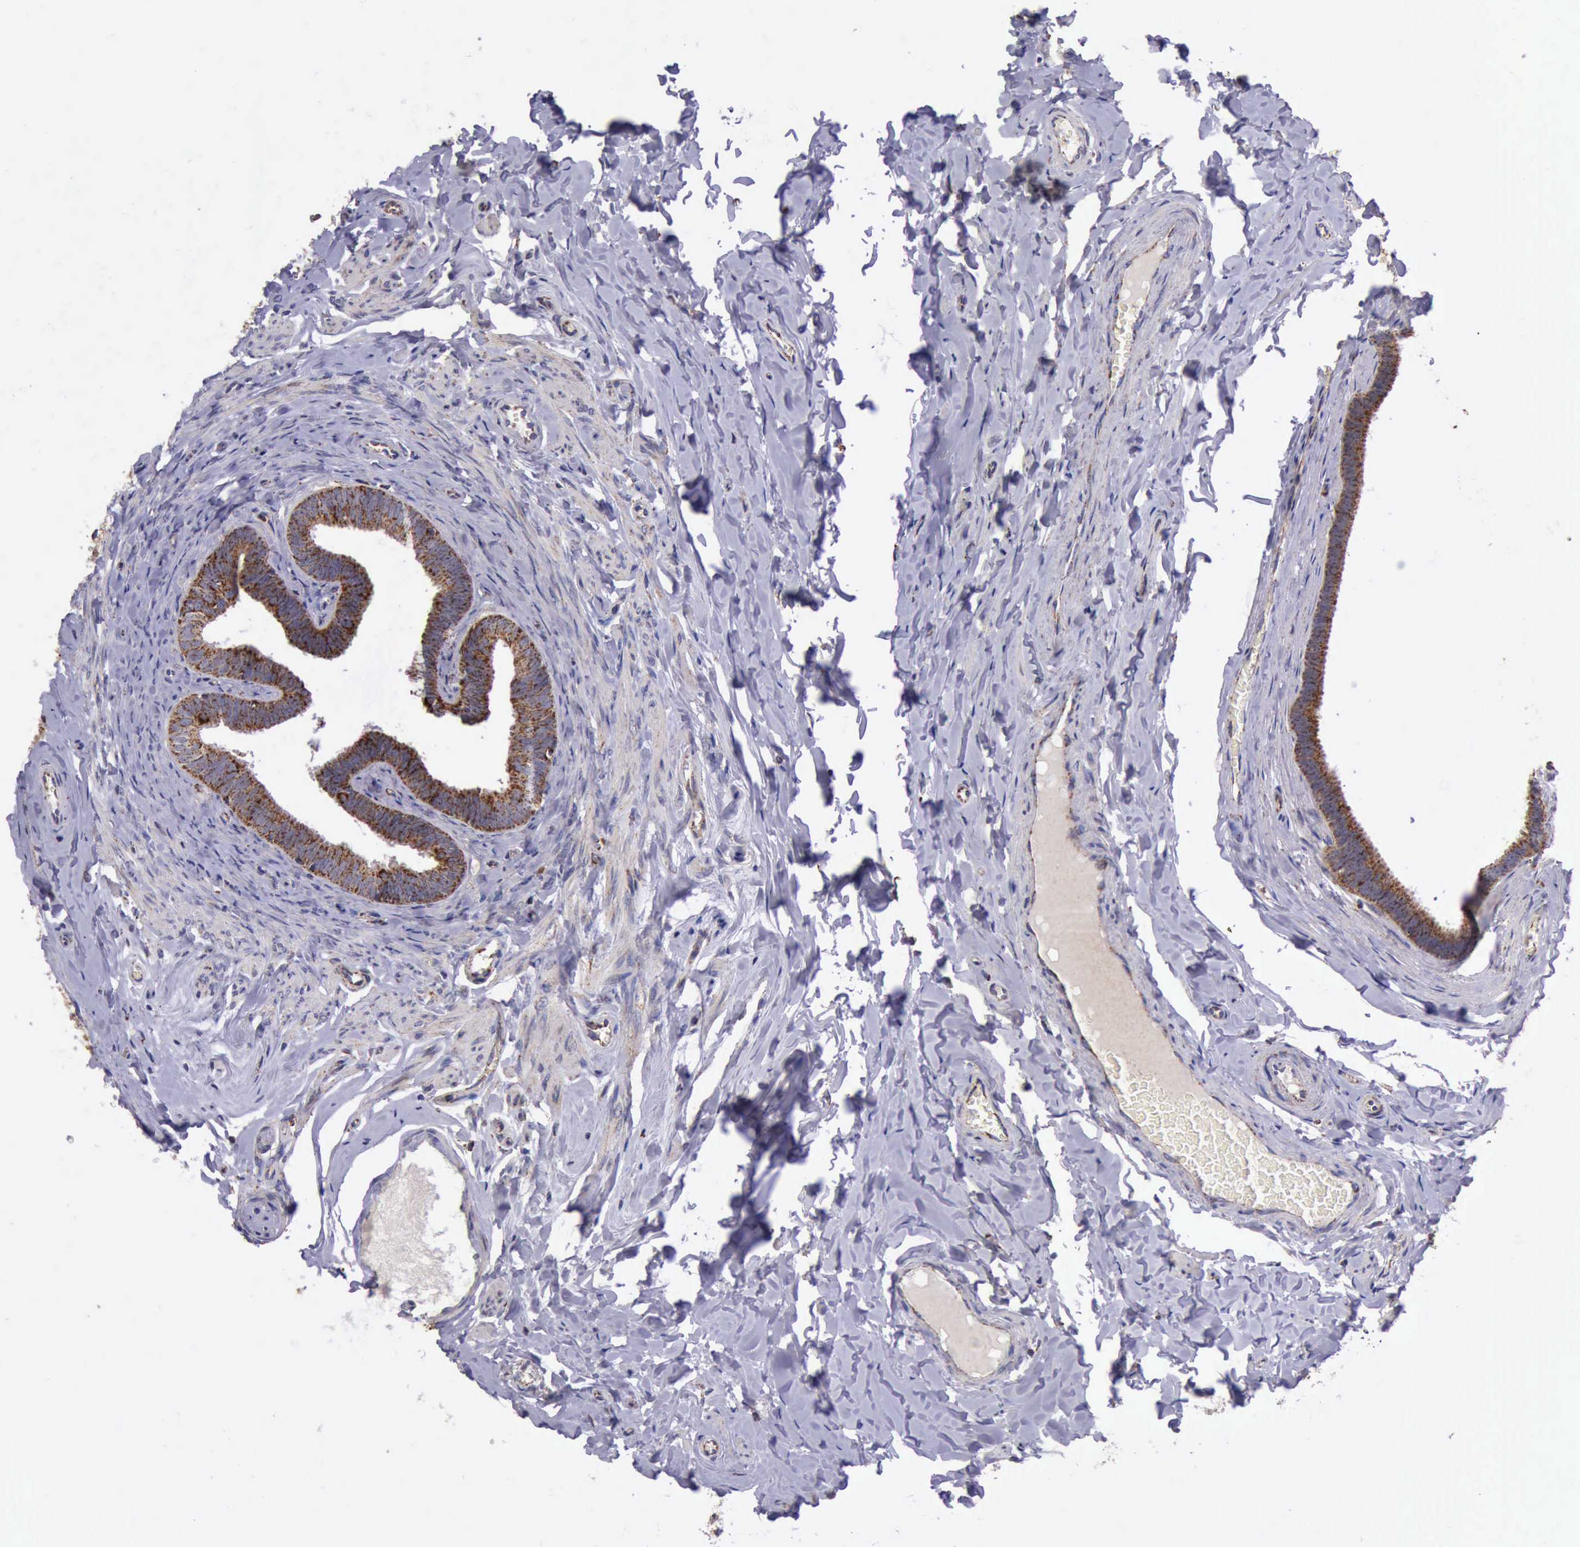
{"staining": {"intensity": "strong", "quantity": ">75%", "location": "cytoplasmic/membranous"}, "tissue": "epididymis", "cell_type": "Glandular cells", "image_type": "normal", "snomed": [{"axis": "morphology", "description": "Normal tissue, NOS"}, {"axis": "topography", "description": "Epididymis"}], "caption": "Protein expression analysis of normal epididymis reveals strong cytoplasmic/membranous staining in about >75% of glandular cells.", "gene": "TXN2", "patient": {"sex": "male", "age": 26}}